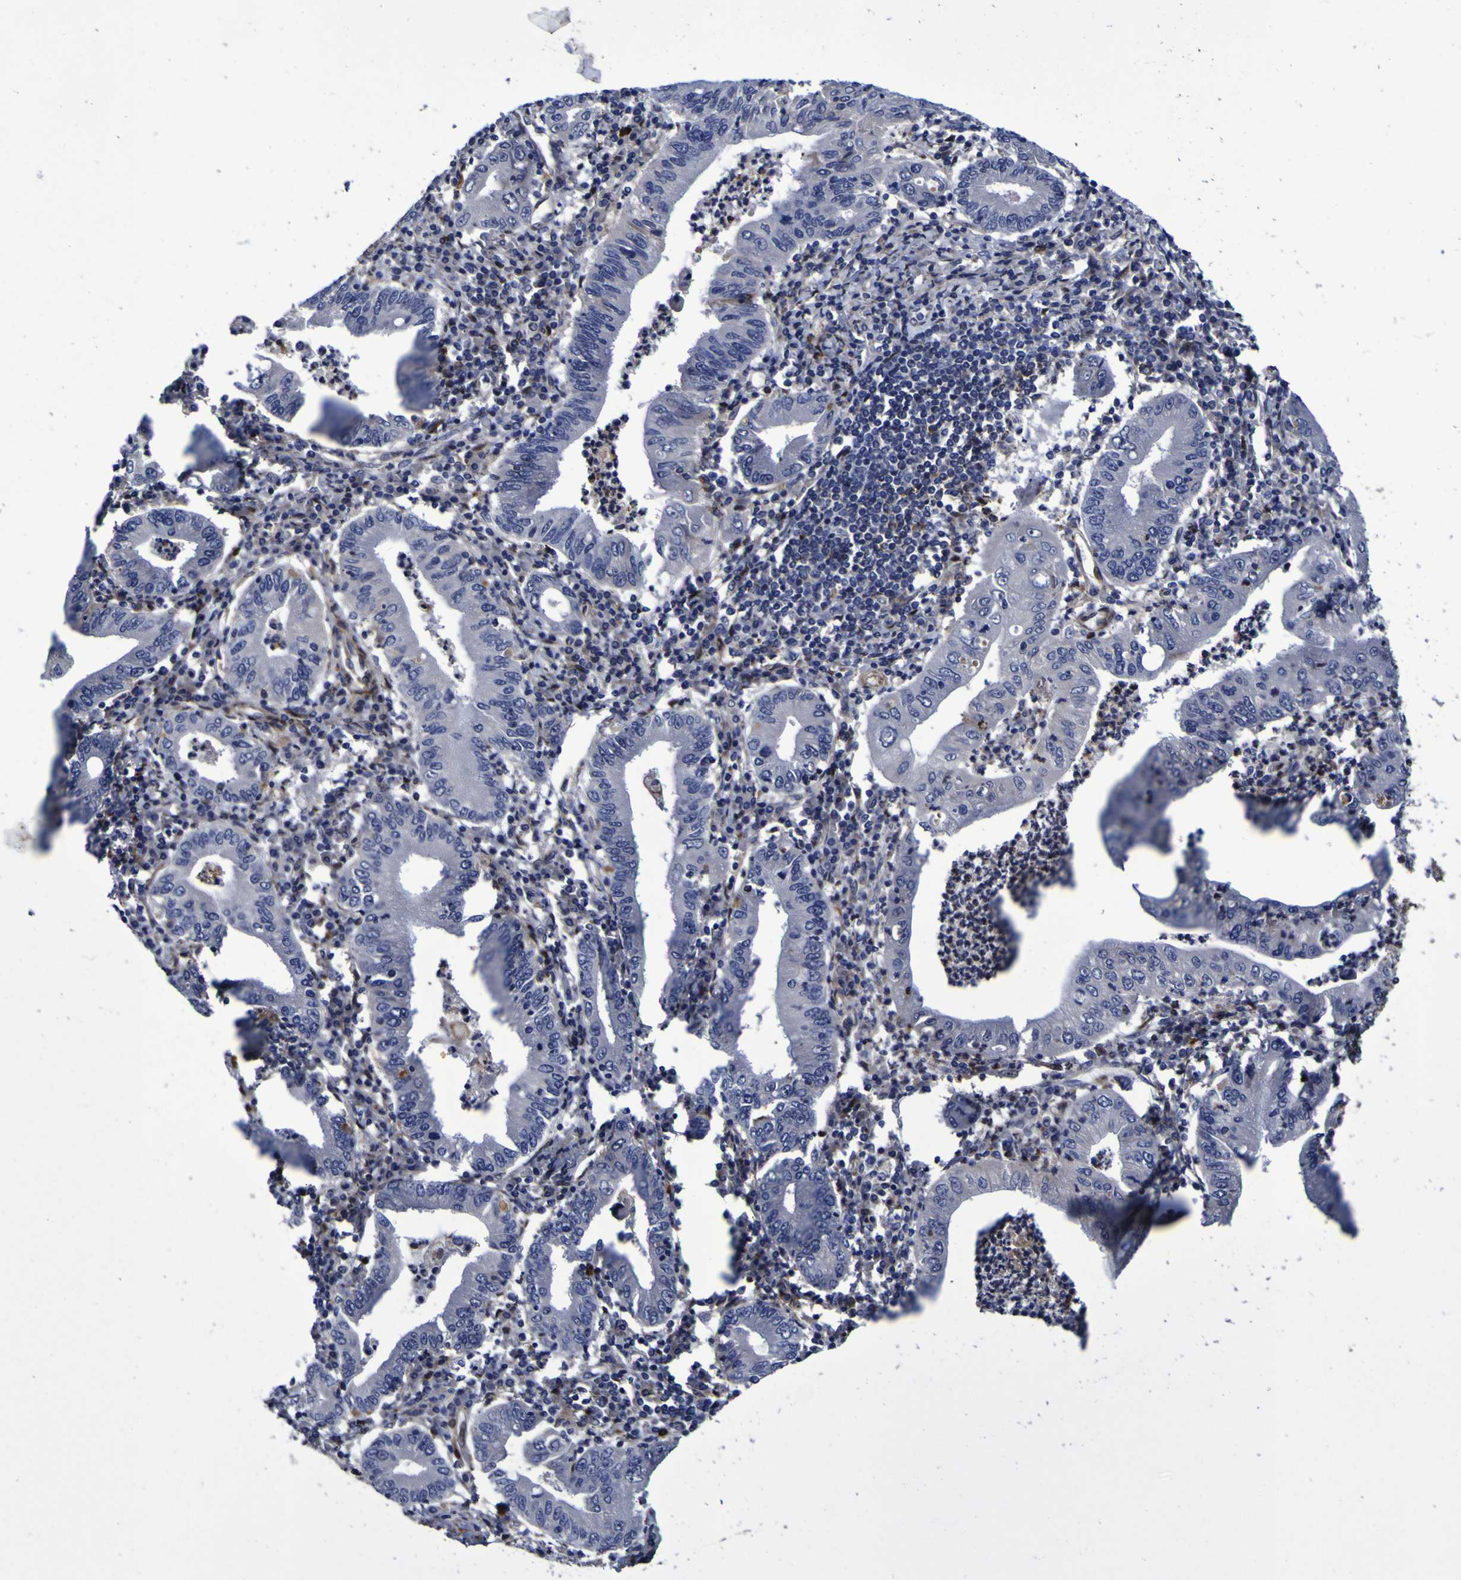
{"staining": {"intensity": "negative", "quantity": "none", "location": "none"}, "tissue": "stomach cancer", "cell_type": "Tumor cells", "image_type": "cancer", "snomed": [{"axis": "morphology", "description": "Normal tissue, NOS"}, {"axis": "morphology", "description": "Adenocarcinoma, NOS"}, {"axis": "topography", "description": "Esophagus"}, {"axis": "topography", "description": "Stomach, upper"}, {"axis": "topography", "description": "Peripheral nerve tissue"}], "caption": "IHC of stomach cancer (adenocarcinoma) reveals no expression in tumor cells. (Stains: DAB immunohistochemistry (IHC) with hematoxylin counter stain, Microscopy: brightfield microscopy at high magnification).", "gene": "MGLL", "patient": {"sex": "male", "age": 62}}